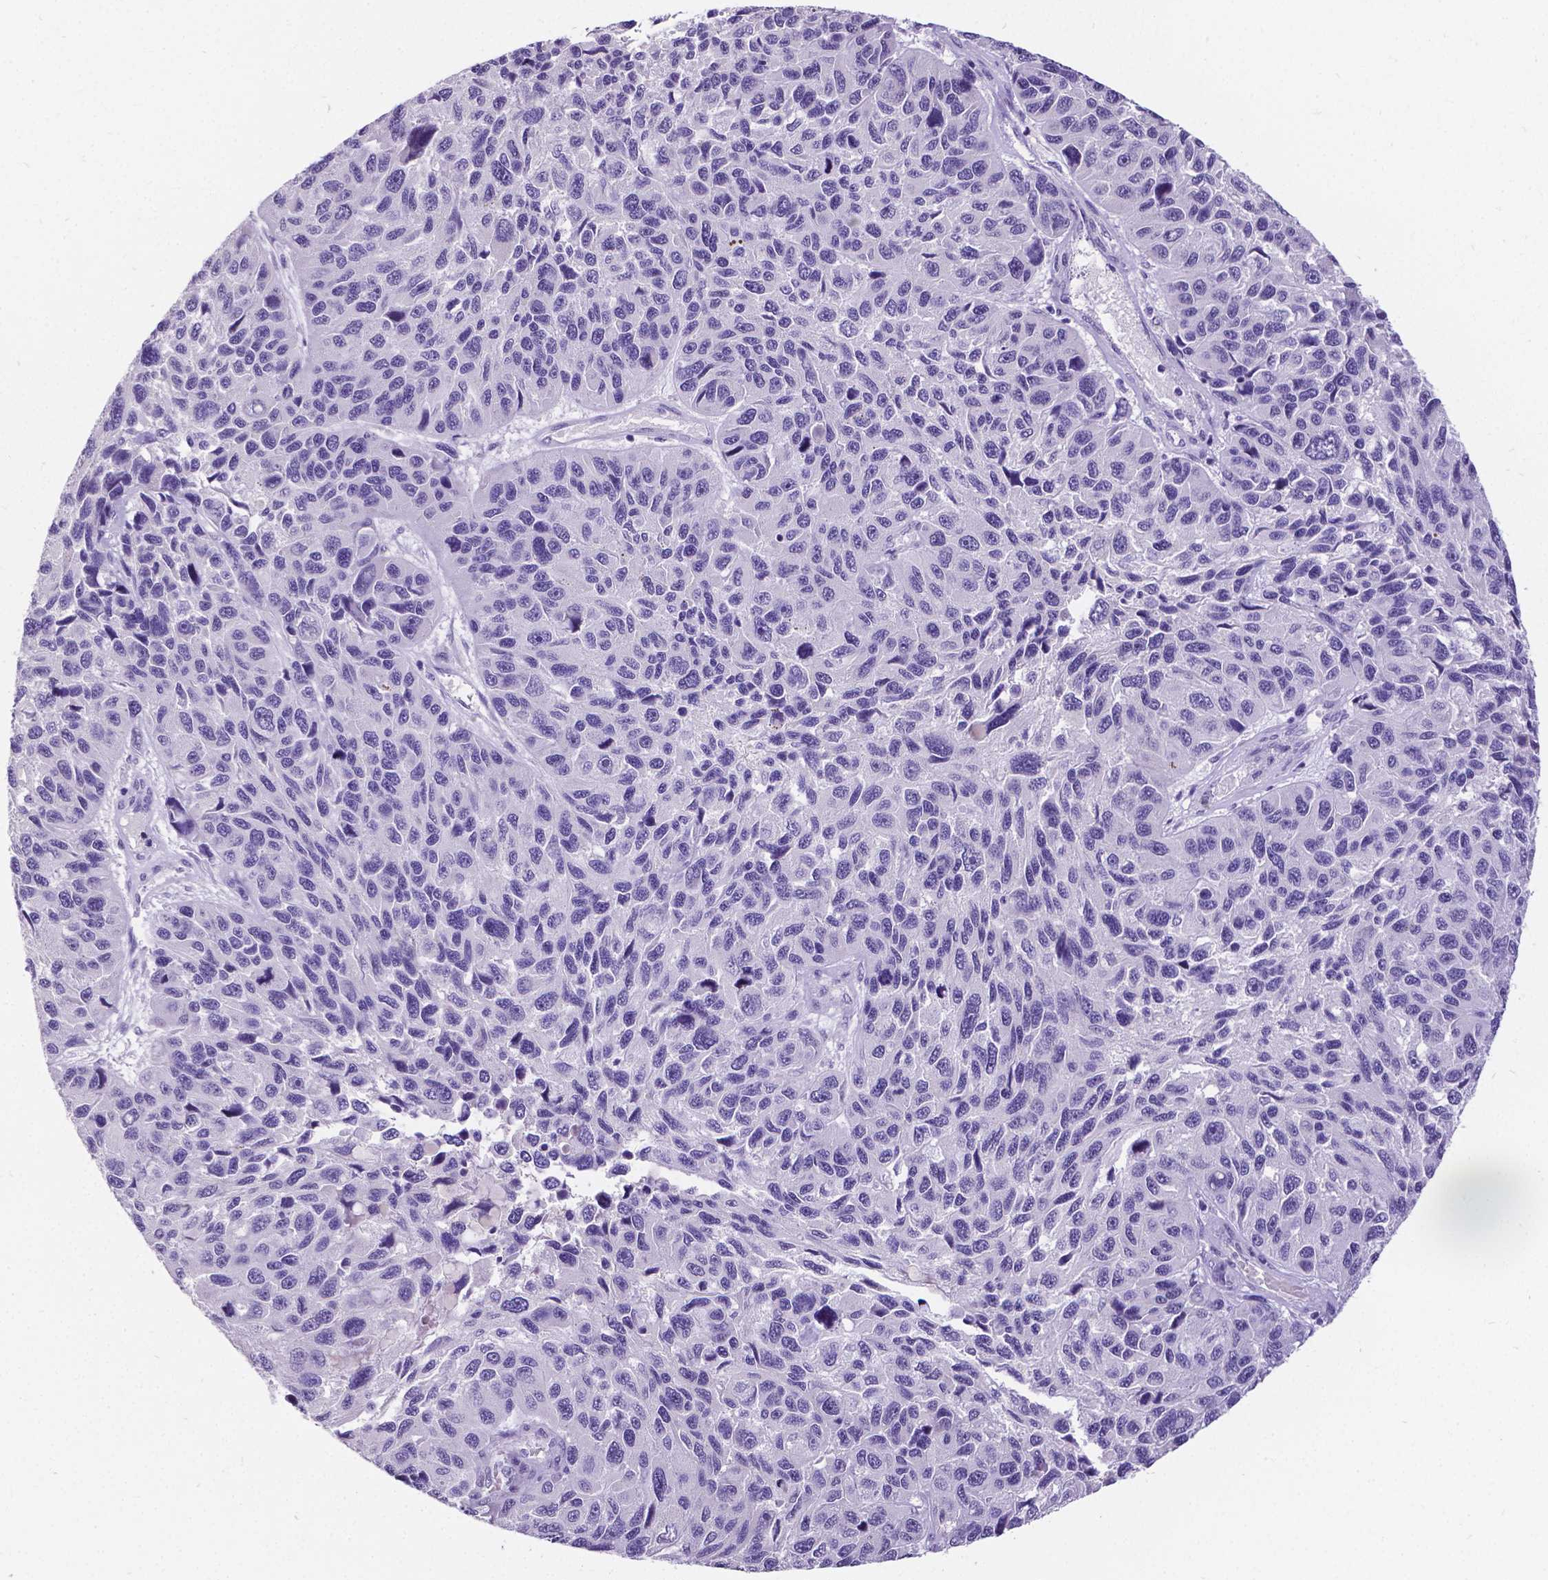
{"staining": {"intensity": "negative", "quantity": "none", "location": "none"}, "tissue": "melanoma", "cell_type": "Tumor cells", "image_type": "cancer", "snomed": [{"axis": "morphology", "description": "Malignant melanoma, NOS"}, {"axis": "topography", "description": "Skin"}], "caption": "Immunohistochemistry (IHC) histopathology image of neoplastic tissue: melanoma stained with DAB (3,3'-diaminobenzidine) reveals no significant protein positivity in tumor cells.", "gene": "SATB2", "patient": {"sex": "male", "age": 53}}